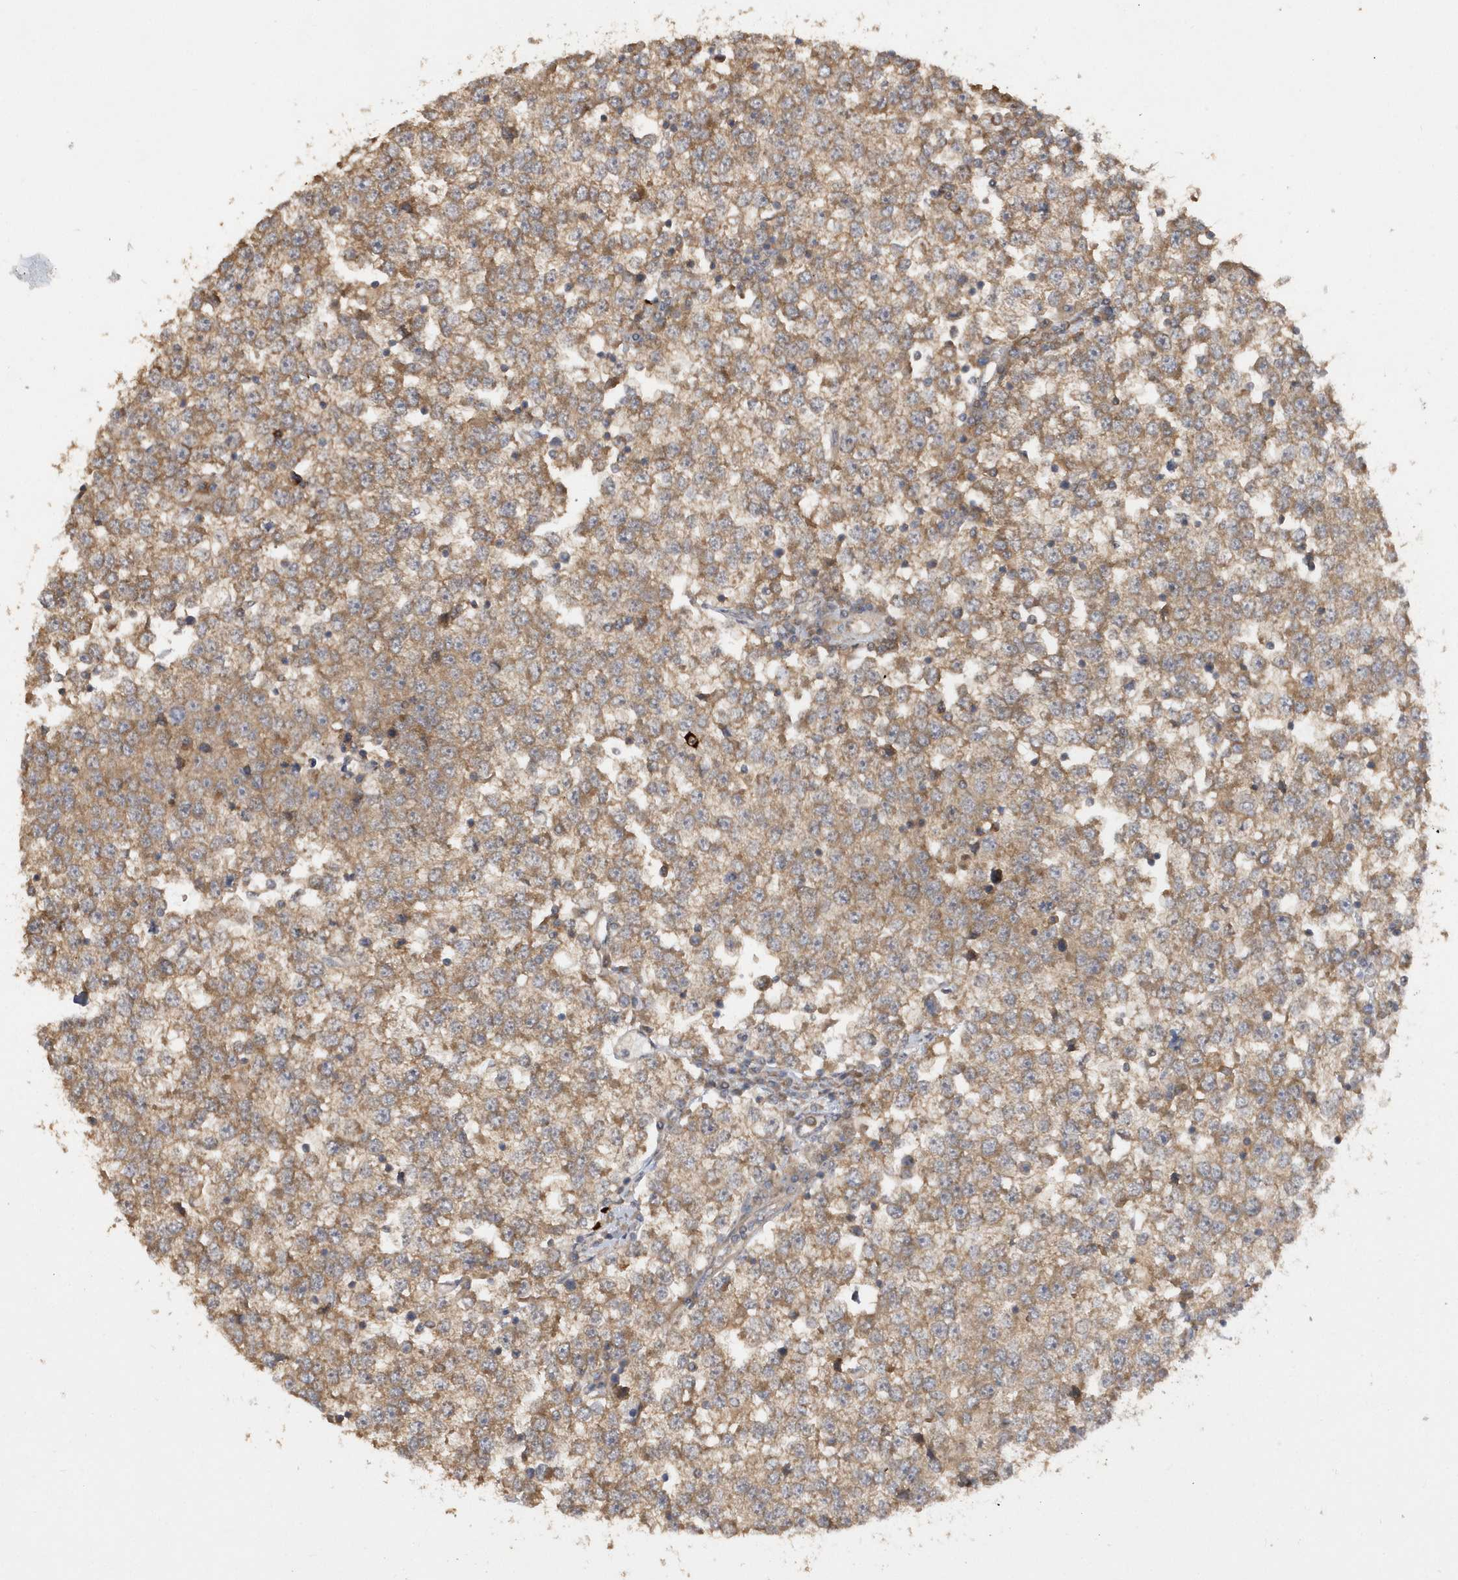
{"staining": {"intensity": "moderate", "quantity": ">75%", "location": "cytoplasmic/membranous"}, "tissue": "testis cancer", "cell_type": "Tumor cells", "image_type": "cancer", "snomed": [{"axis": "morphology", "description": "Seminoma, NOS"}, {"axis": "topography", "description": "Testis"}], "caption": "The histopathology image shows staining of testis seminoma, revealing moderate cytoplasmic/membranous protein staining (brown color) within tumor cells. The staining is performed using DAB brown chromogen to label protein expression. The nuclei are counter-stained blue using hematoxylin.", "gene": "RPE", "patient": {"sex": "male", "age": 65}}